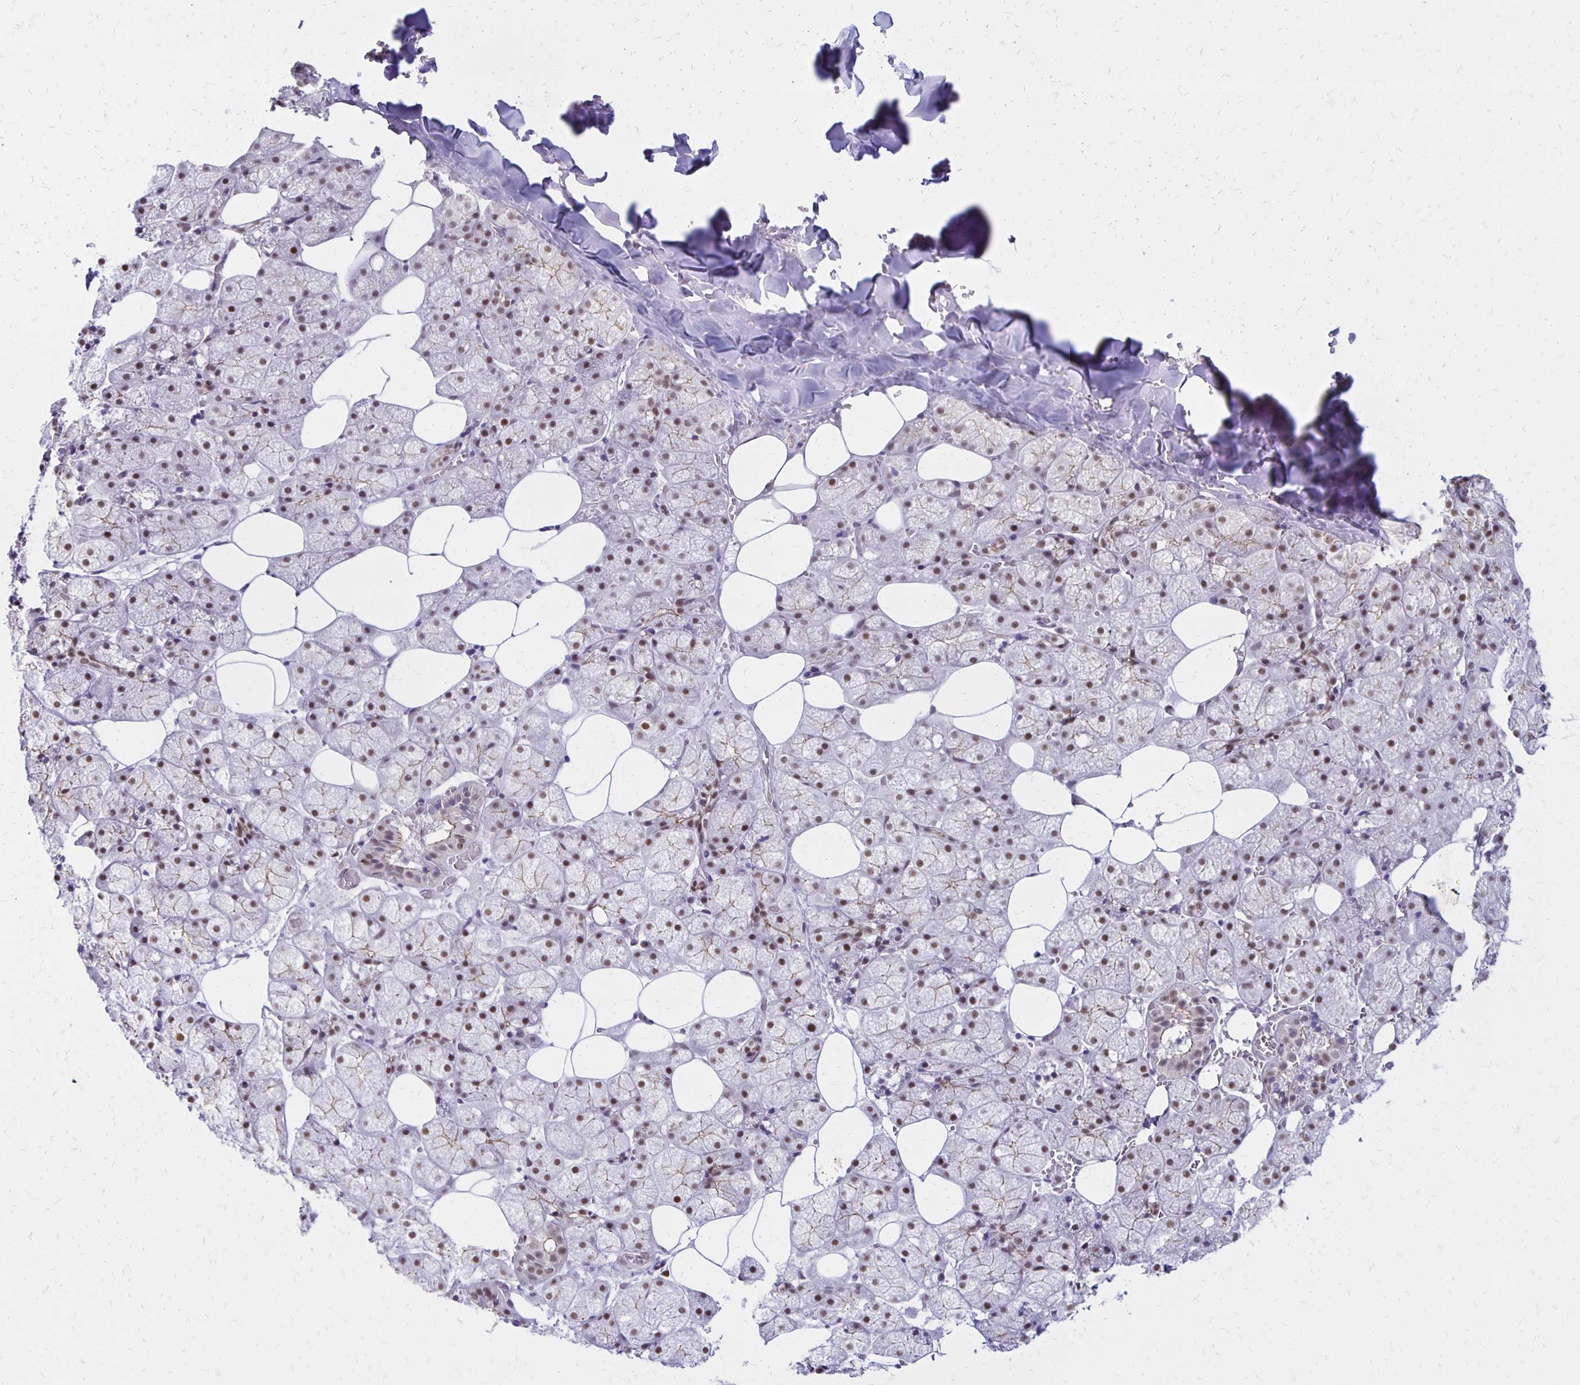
{"staining": {"intensity": "moderate", "quantity": "25%-75%", "location": "cytoplasmic/membranous,nuclear"}, "tissue": "salivary gland", "cell_type": "Glandular cells", "image_type": "normal", "snomed": [{"axis": "morphology", "description": "Normal tissue, NOS"}, {"axis": "topography", "description": "Salivary gland"}, {"axis": "topography", "description": "Peripheral nerve tissue"}], "caption": "Glandular cells show medium levels of moderate cytoplasmic/membranous,nuclear expression in approximately 25%-75% of cells in benign salivary gland.", "gene": "DDB2", "patient": {"sex": "male", "age": 38}}